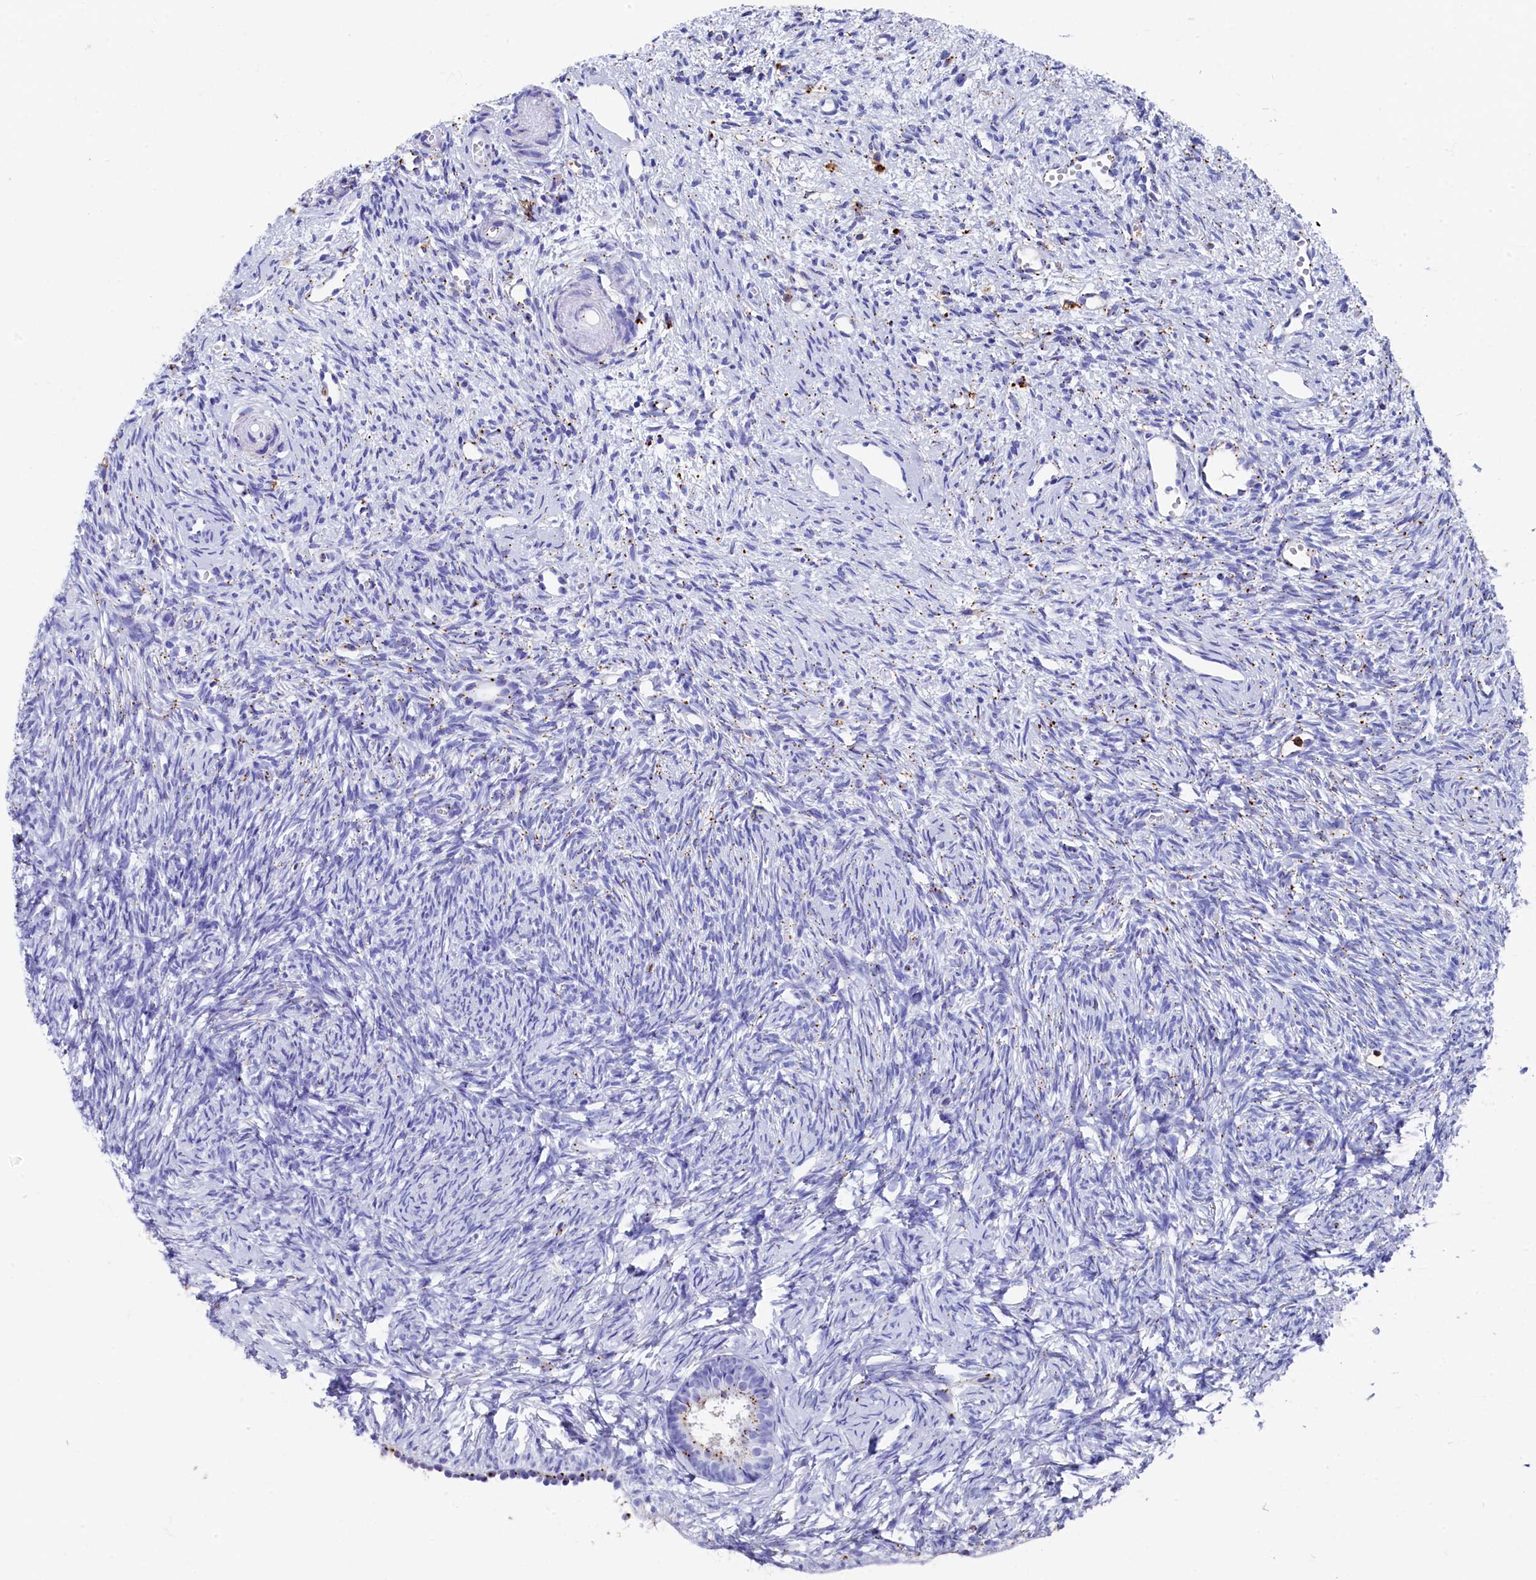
{"staining": {"intensity": "weak", "quantity": "<25%", "location": "cytoplasmic/membranous"}, "tissue": "ovary", "cell_type": "Follicle cells", "image_type": "normal", "snomed": [{"axis": "morphology", "description": "Normal tissue, NOS"}, {"axis": "topography", "description": "Ovary"}], "caption": "A high-resolution micrograph shows IHC staining of normal ovary, which displays no significant positivity in follicle cells.", "gene": "PLAC8", "patient": {"sex": "female", "age": 51}}